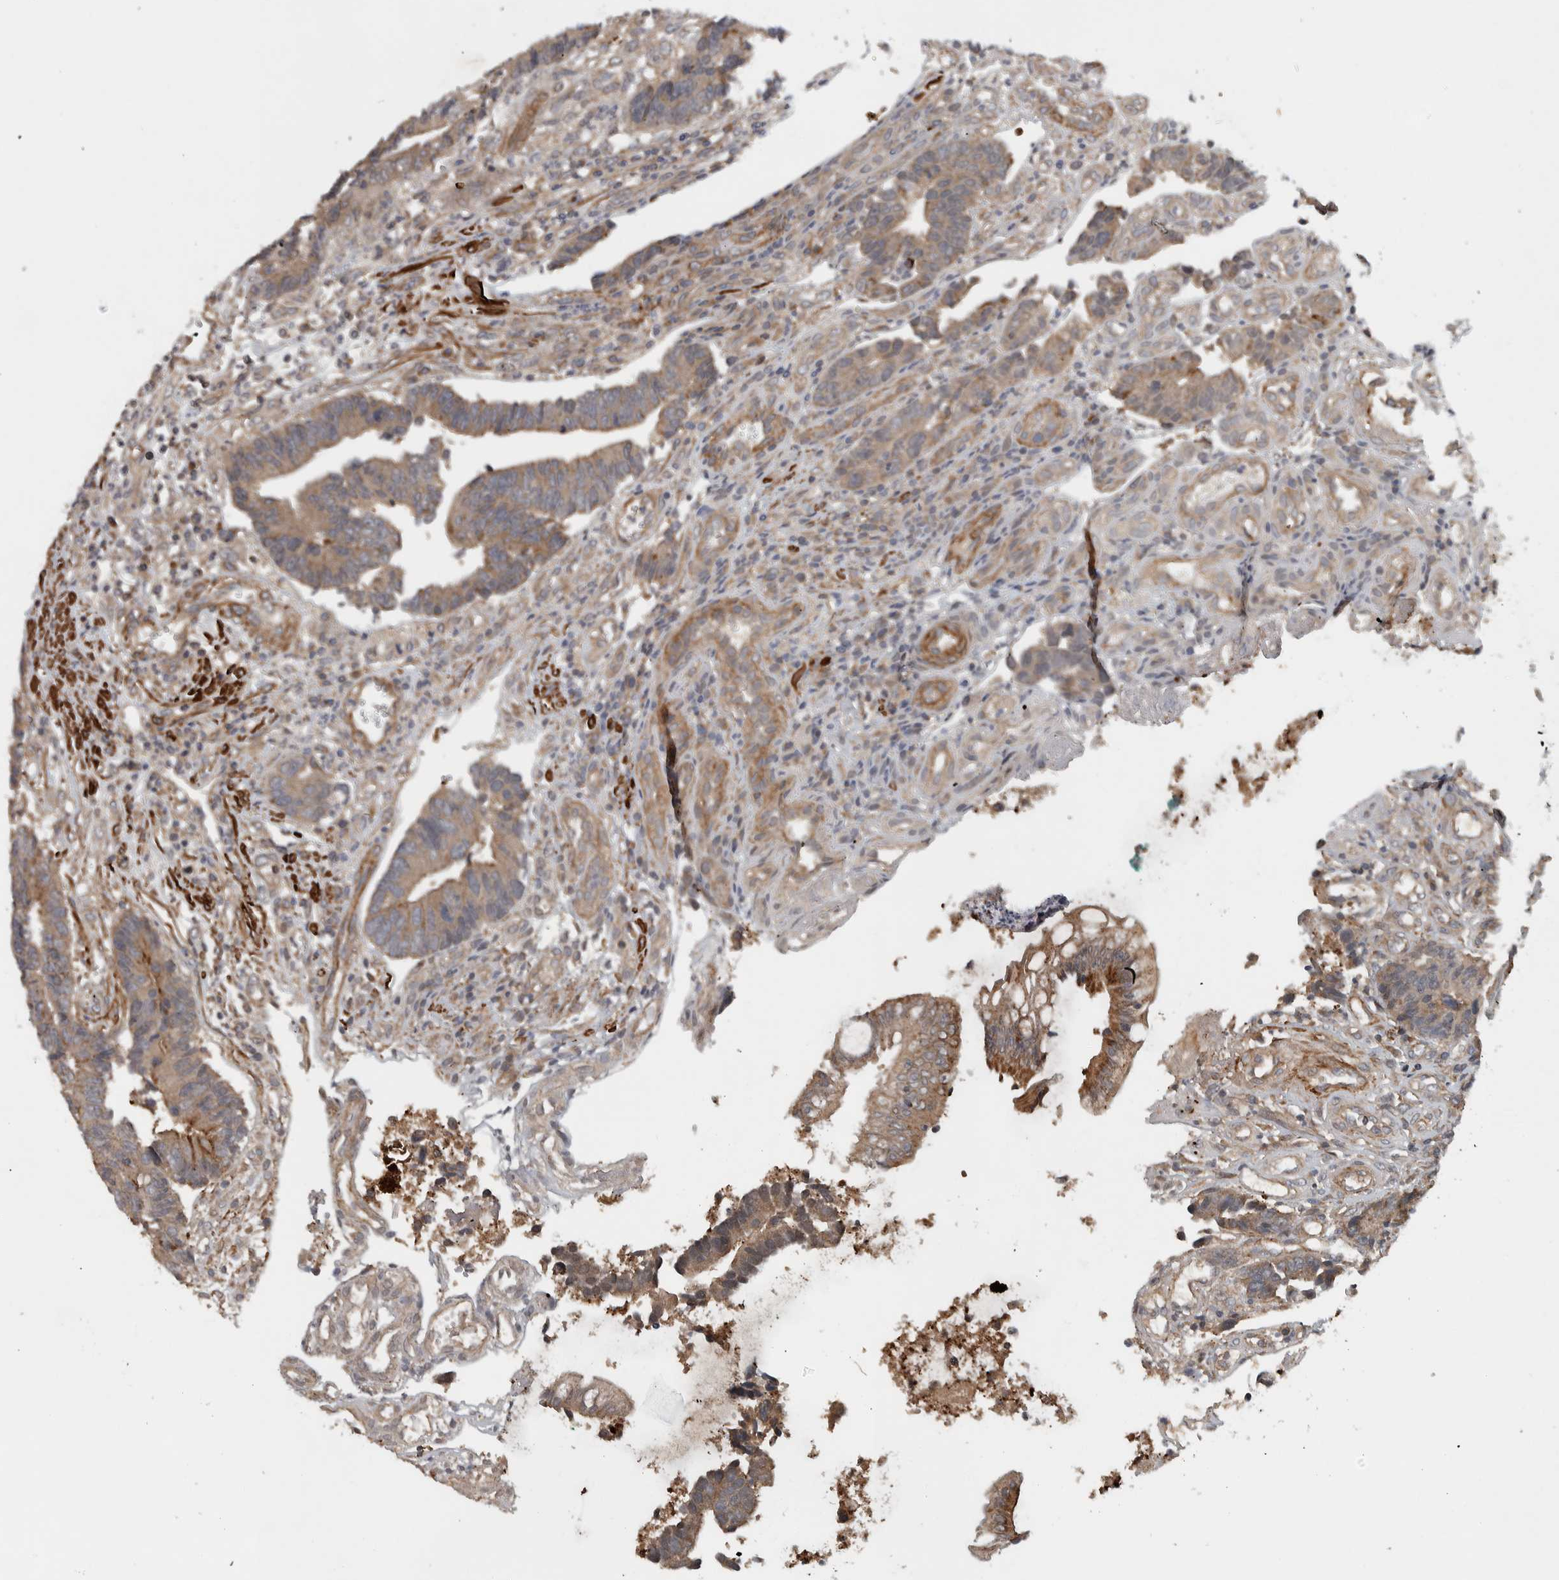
{"staining": {"intensity": "moderate", "quantity": ">75%", "location": "cytoplasmic/membranous"}, "tissue": "colorectal cancer", "cell_type": "Tumor cells", "image_type": "cancer", "snomed": [{"axis": "morphology", "description": "Adenocarcinoma, NOS"}, {"axis": "topography", "description": "Rectum"}], "caption": "A photomicrograph of human adenocarcinoma (colorectal) stained for a protein demonstrates moderate cytoplasmic/membranous brown staining in tumor cells. The staining is performed using DAB (3,3'-diaminobenzidine) brown chromogen to label protein expression. The nuclei are counter-stained blue using hematoxylin.", "gene": "LBHD1", "patient": {"sex": "male", "age": 84}}